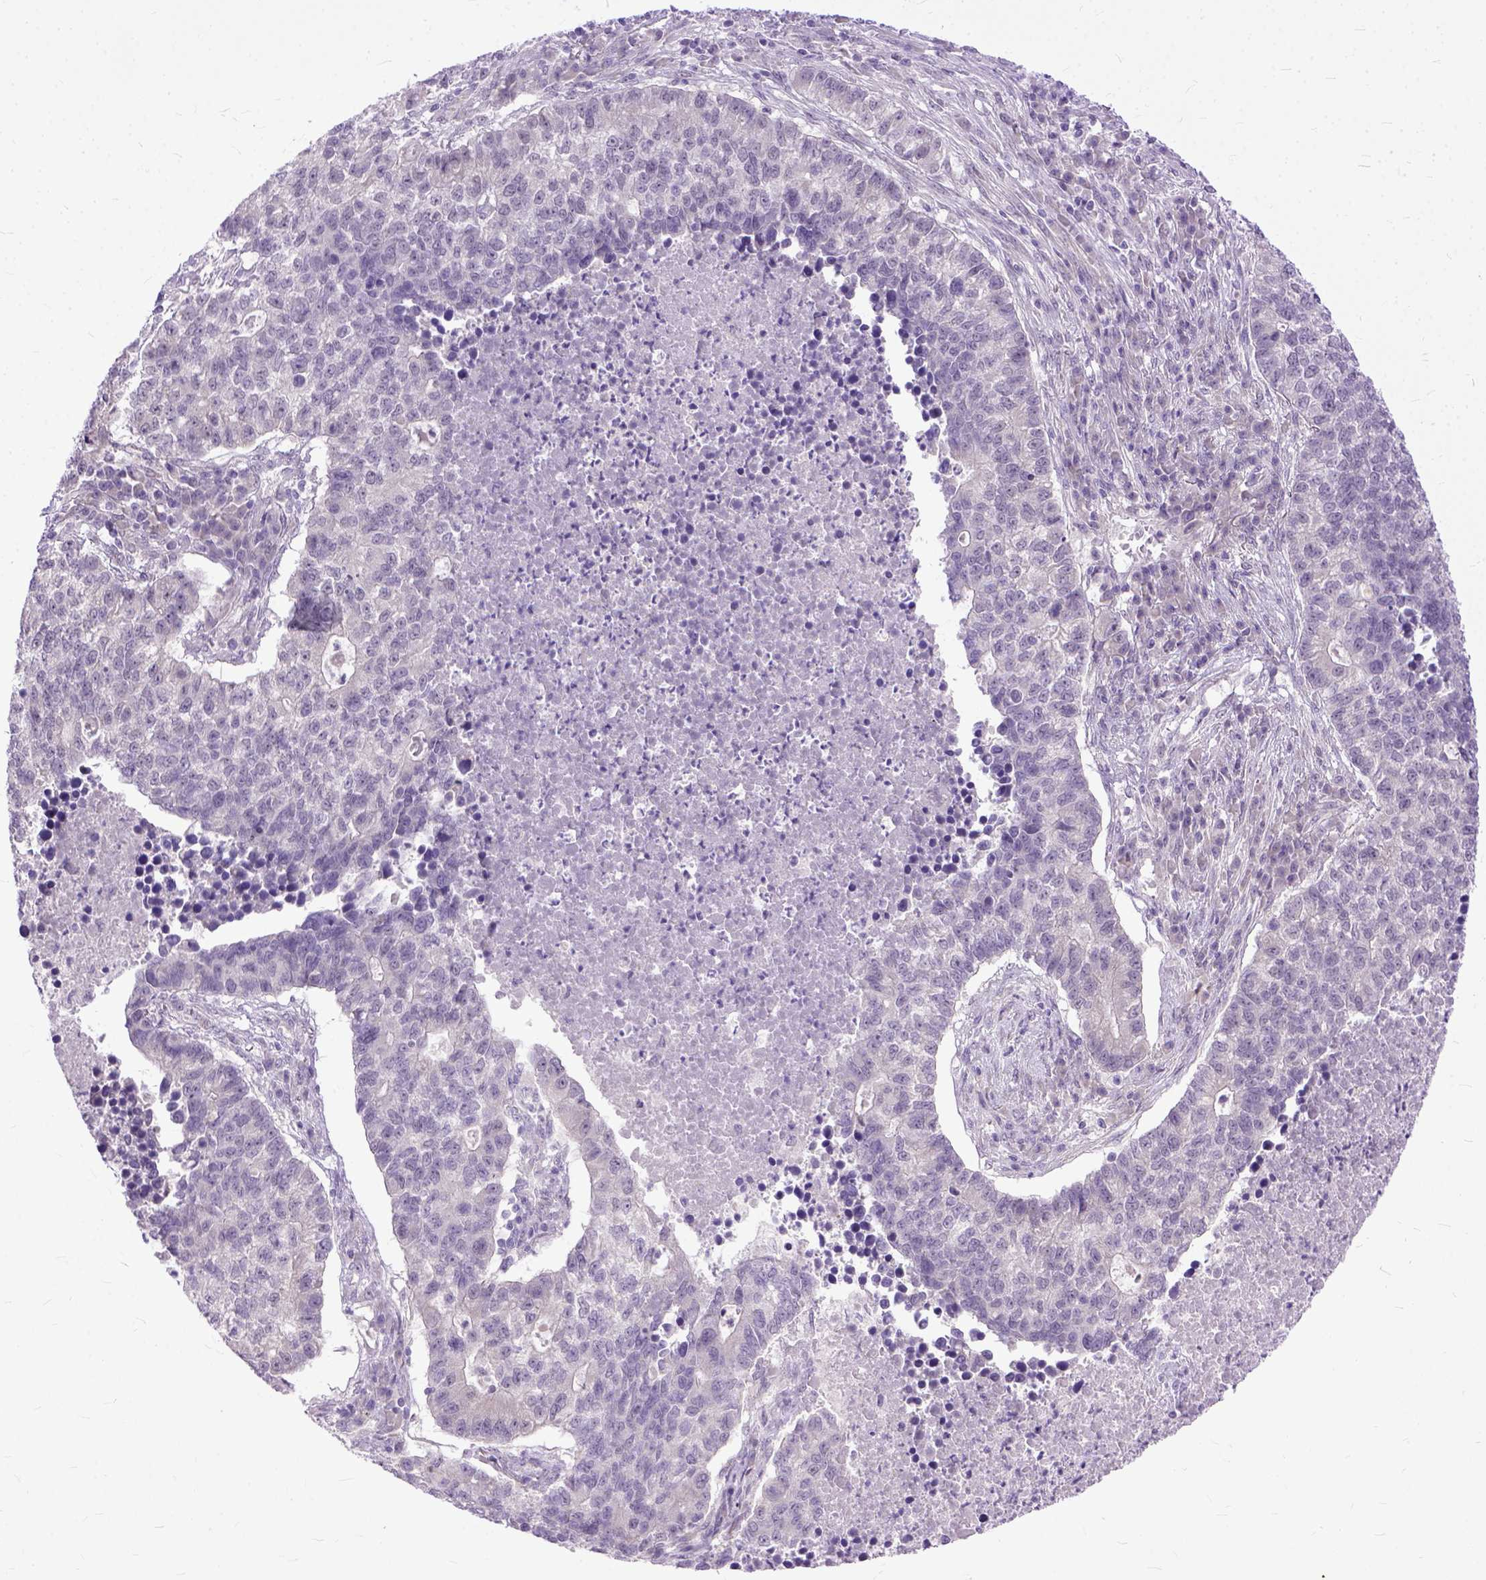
{"staining": {"intensity": "negative", "quantity": "none", "location": "none"}, "tissue": "lung cancer", "cell_type": "Tumor cells", "image_type": "cancer", "snomed": [{"axis": "morphology", "description": "Adenocarcinoma, NOS"}, {"axis": "topography", "description": "Lung"}], "caption": "DAB (3,3'-diaminobenzidine) immunohistochemical staining of lung cancer (adenocarcinoma) shows no significant positivity in tumor cells.", "gene": "TCEAL7", "patient": {"sex": "male", "age": 57}}